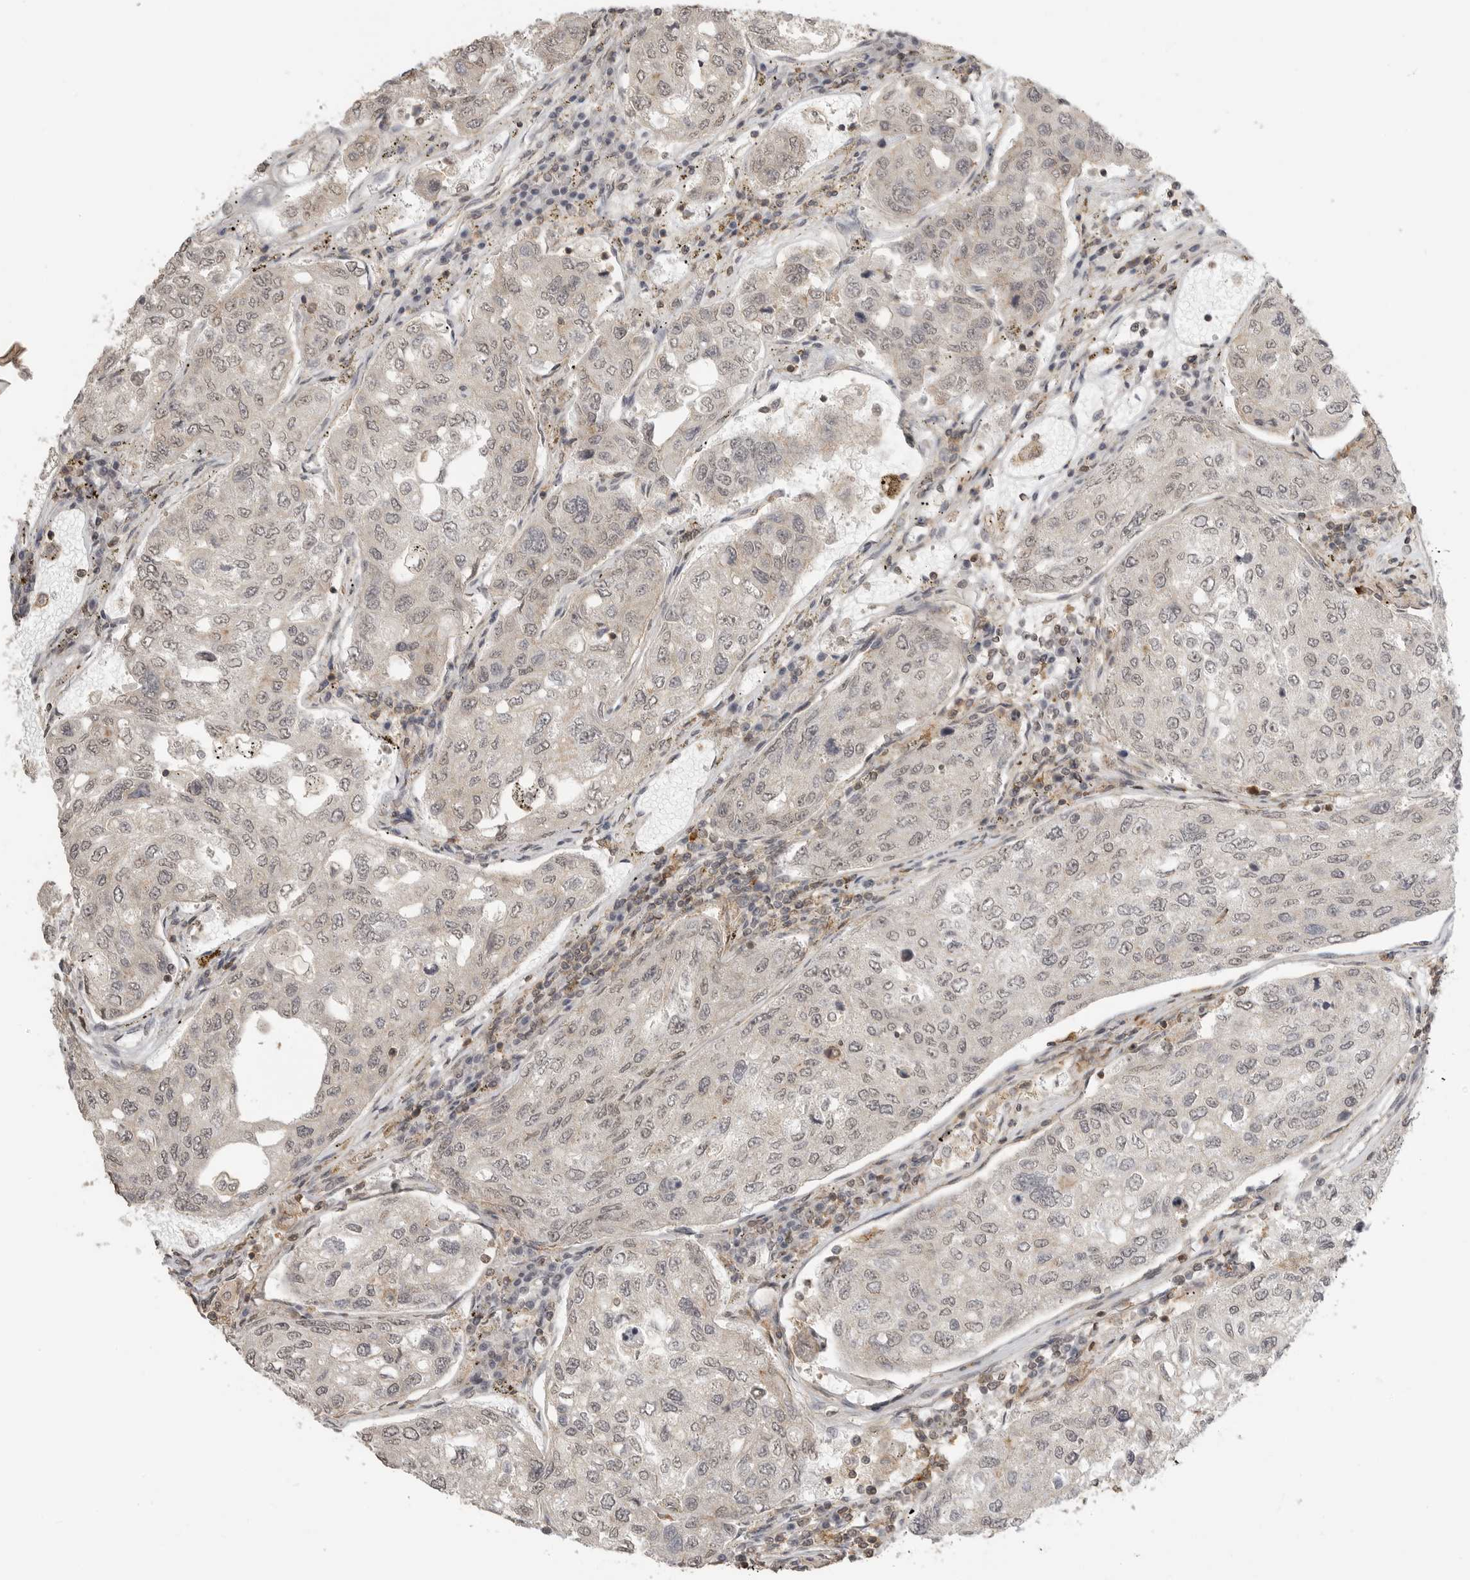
{"staining": {"intensity": "weak", "quantity": "<25%", "location": "cytoplasmic/membranous,nuclear"}, "tissue": "urothelial cancer", "cell_type": "Tumor cells", "image_type": "cancer", "snomed": [{"axis": "morphology", "description": "Urothelial carcinoma, High grade"}, {"axis": "topography", "description": "Lymph node"}, {"axis": "topography", "description": "Urinary bladder"}], "caption": "Immunohistochemistry micrograph of human urothelial cancer stained for a protein (brown), which exhibits no positivity in tumor cells.", "gene": "GPC2", "patient": {"sex": "male", "age": 51}}